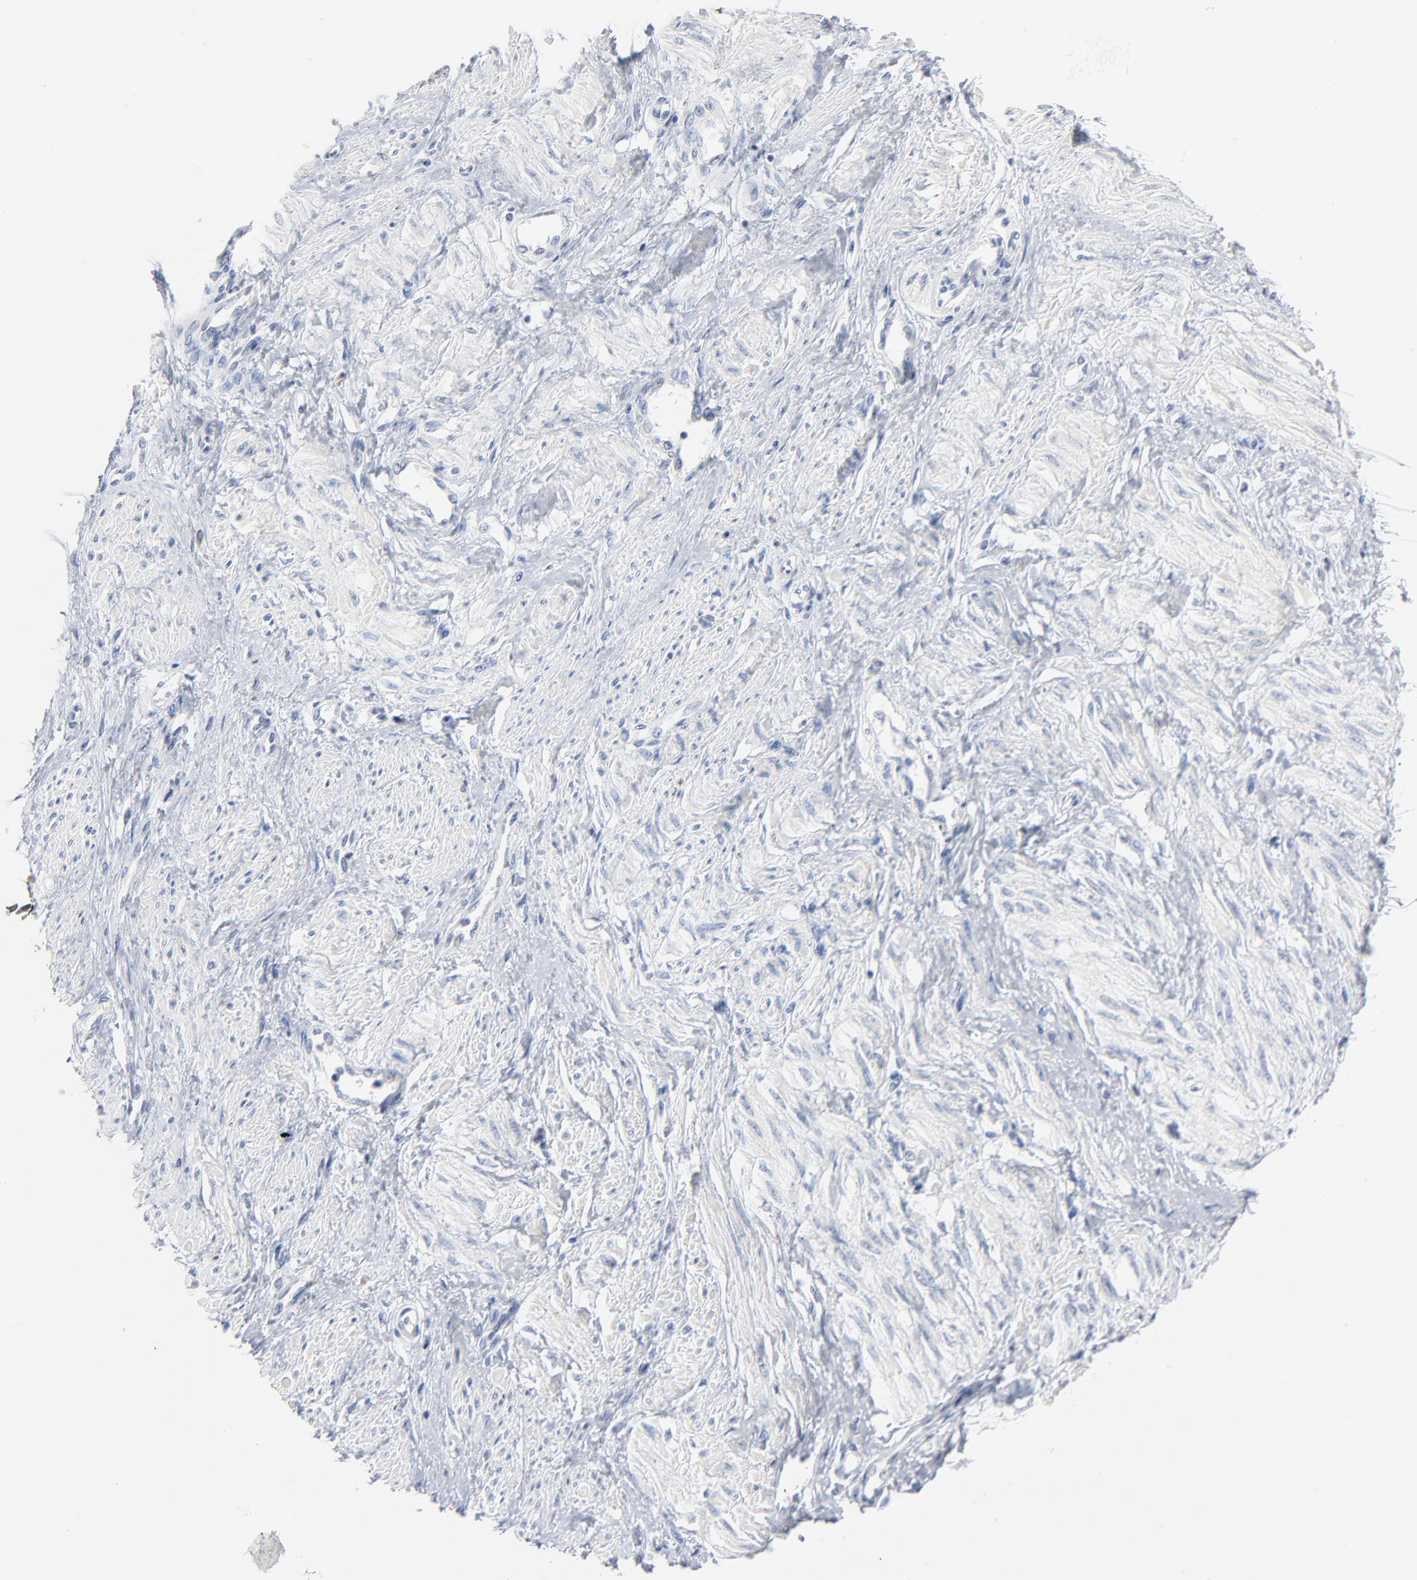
{"staining": {"intensity": "negative", "quantity": "none", "location": "none"}, "tissue": "smooth muscle", "cell_type": "Smooth muscle cells", "image_type": "normal", "snomed": [{"axis": "morphology", "description": "Normal tissue, NOS"}, {"axis": "topography", "description": "Smooth muscle"}, {"axis": "topography", "description": "Uterus"}], "caption": "An image of human smooth muscle is negative for staining in smooth muscle cells.", "gene": "PTK2B", "patient": {"sex": "female", "age": 39}}